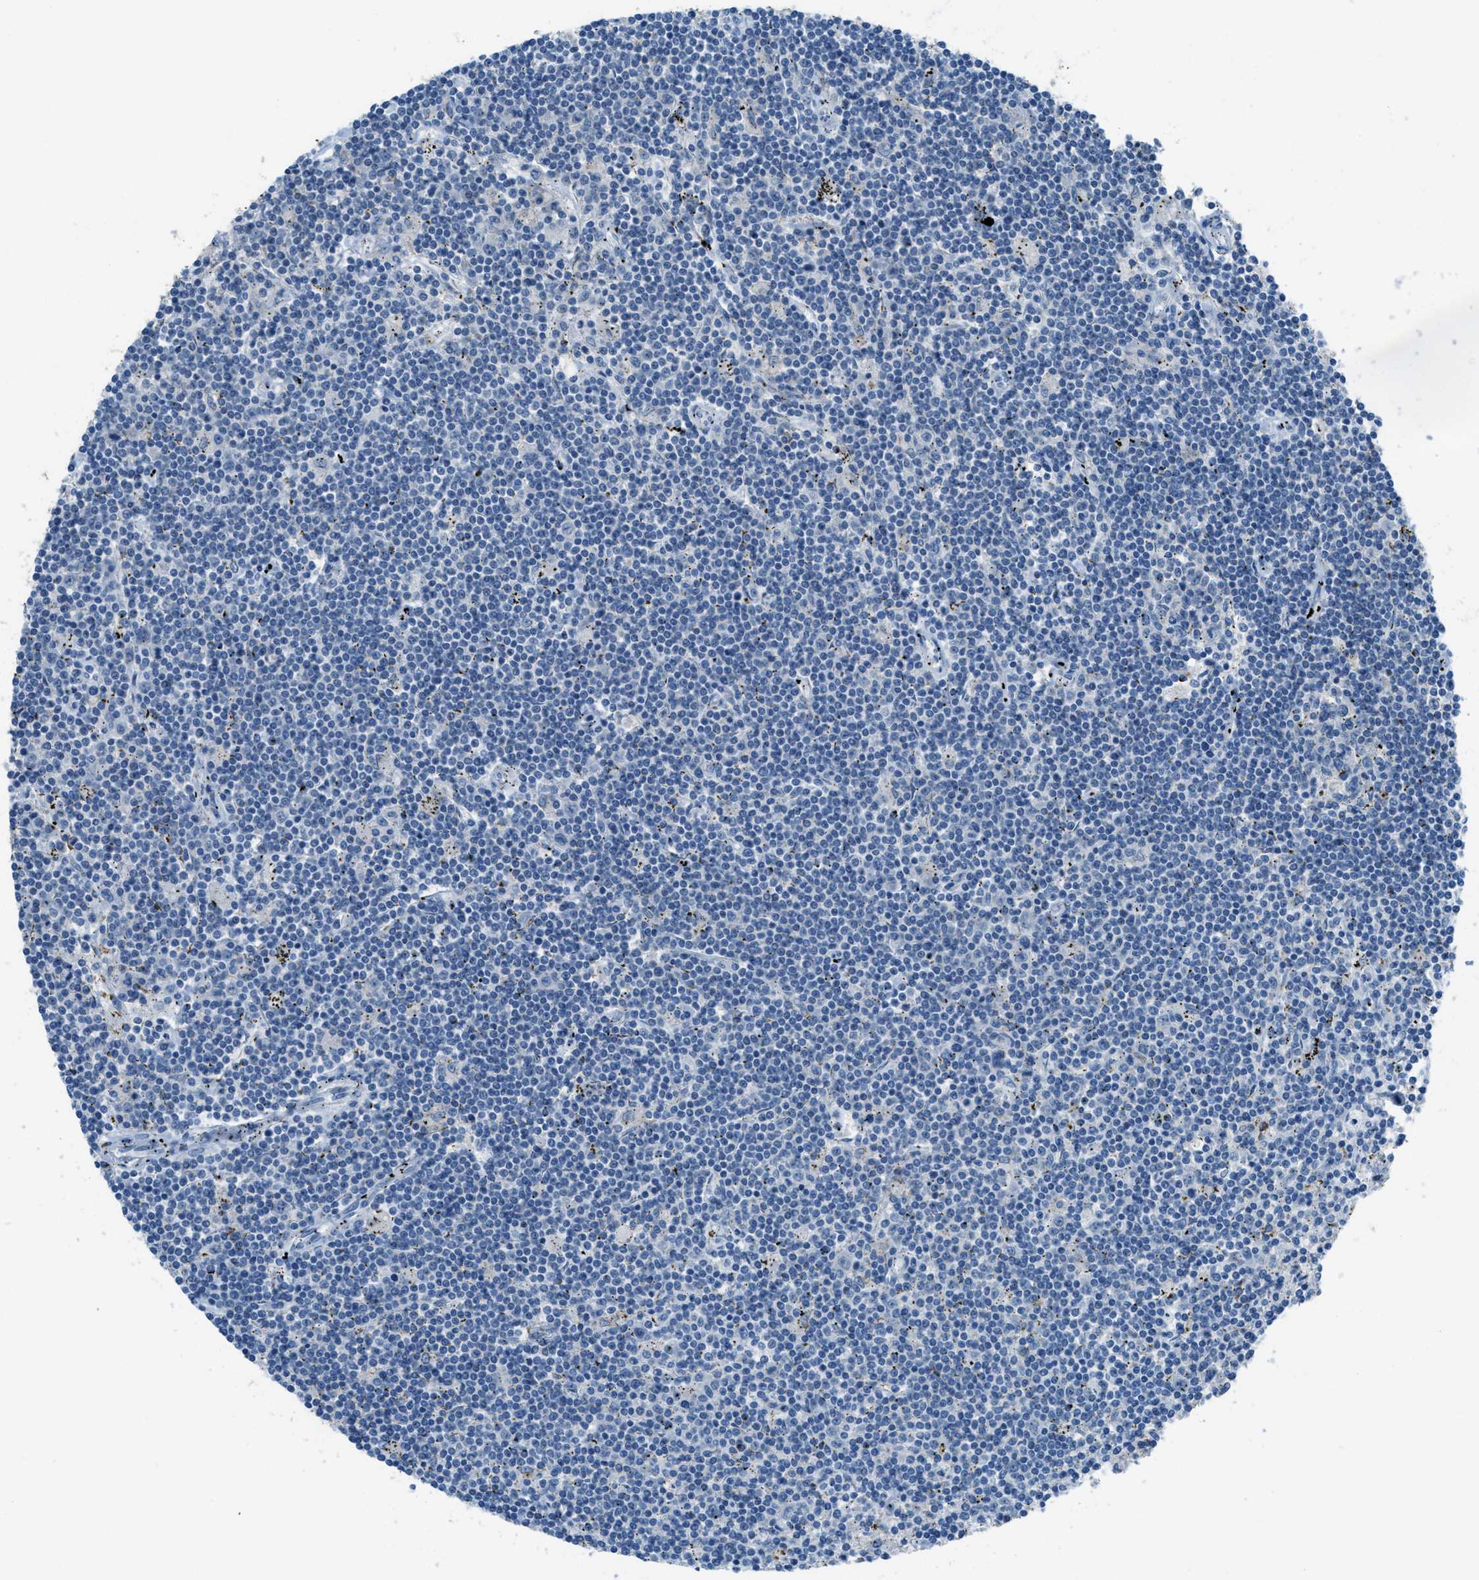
{"staining": {"intensity": "negative", "quantity": "none", "location": "none"}, "tissue": "lymphoma", "cell_type": "Tumor cells", "image_type": "cancer", "snomed": [{"axis": "morphology", "description": "Malignant lymphoma, non-Hodgkin's type, Low grade"}, {"axis": "topography", "description": "Spleen"}], "caption": "Tumor cells are negative for brown protein staining in malignant lymphoma, non-Hodgkin's type (low-grade).", "gene": "CDON", "patient": {"sex": "male", "age": 76}}